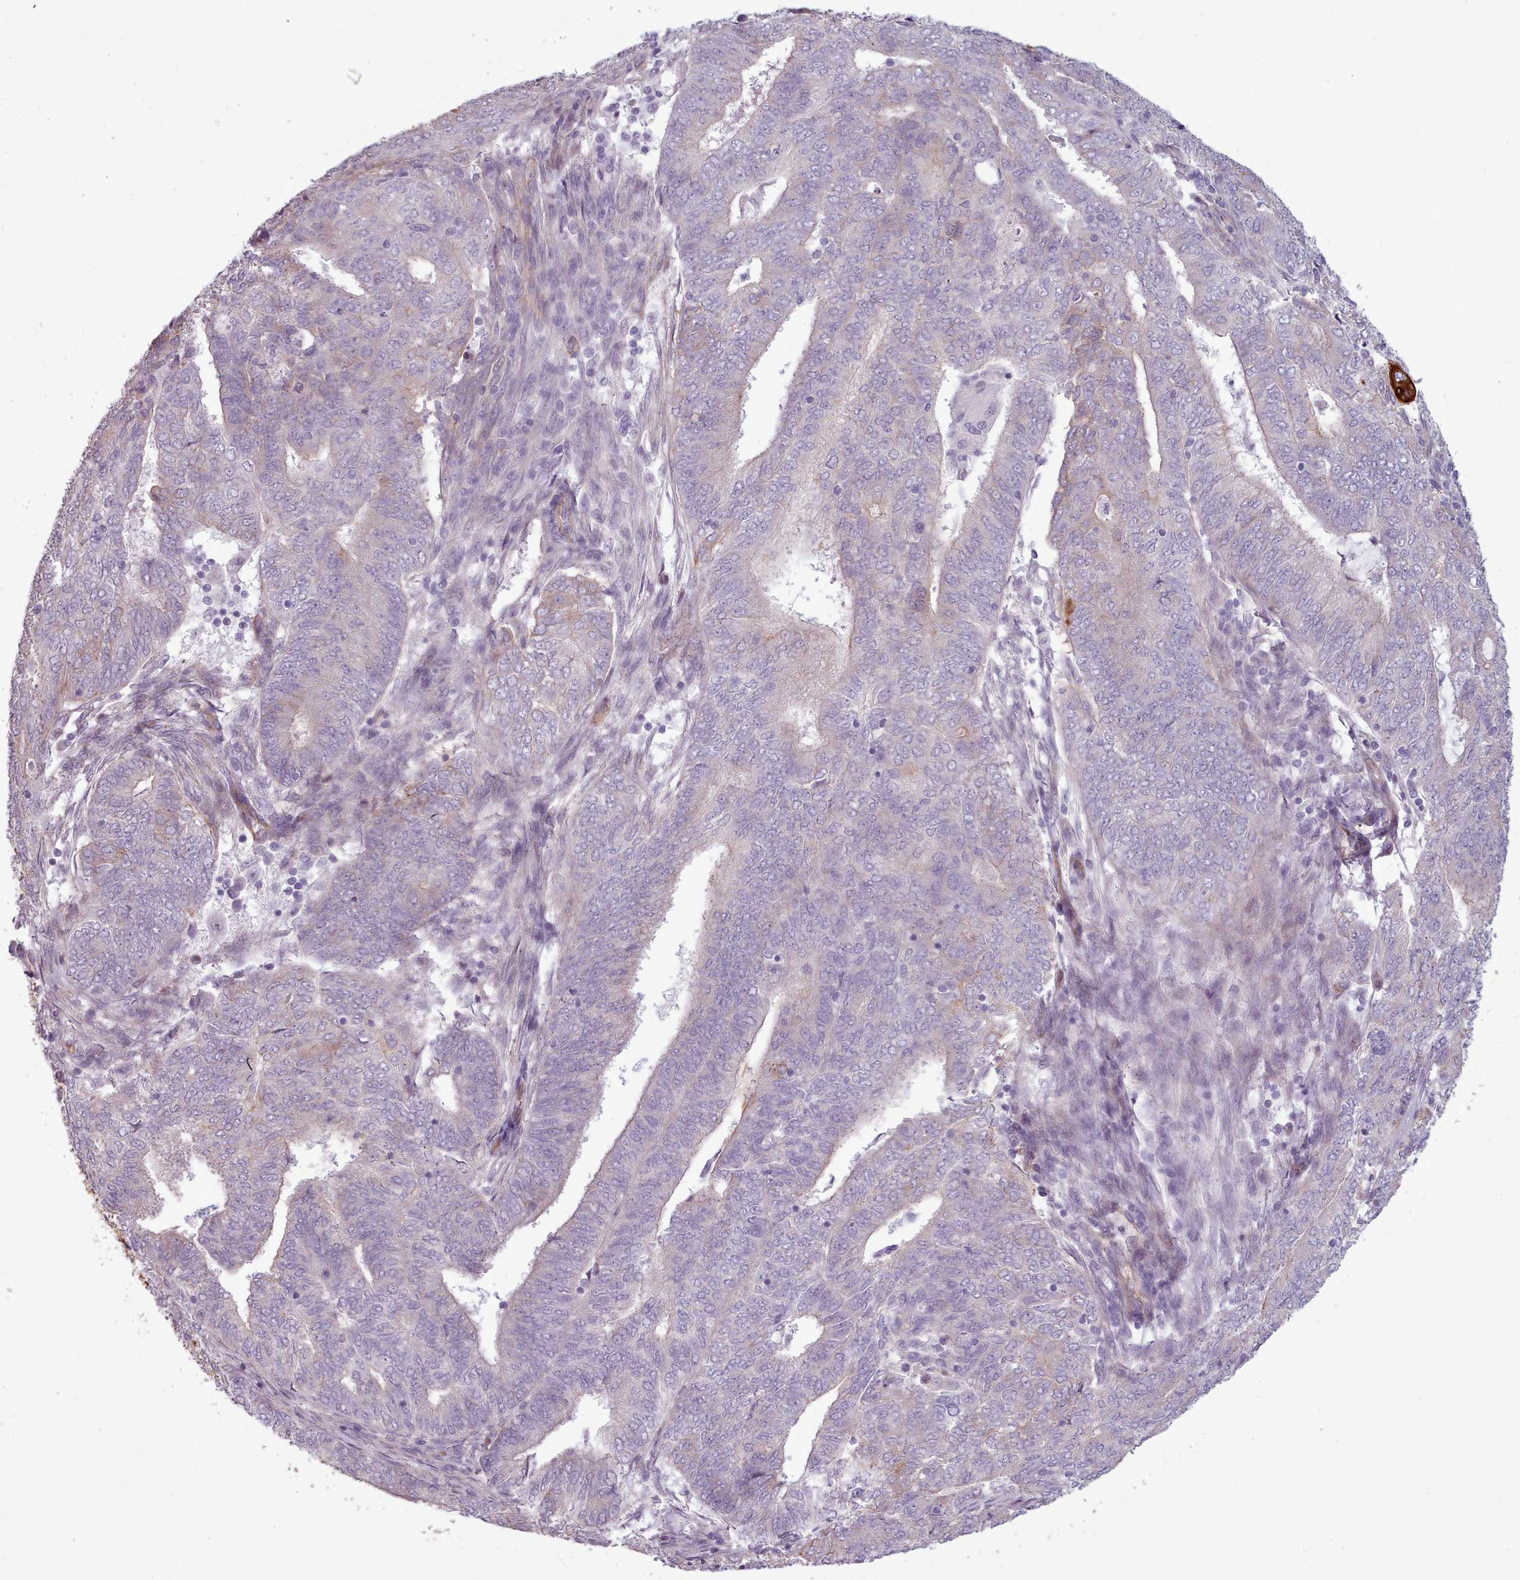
{"staining": {"intensity": "negative", "quantity": "none", "location": "none"}, "tissue": "endometrial cancer", "cell_type": "Tumor cells", "image_type": "cancer", "snomed": [{"axis": "morphology", "description": "Adenocarcinoma, NOS"}, {"axis": "topography", "description": "Endometrium"}], "caption": "Immunohistochemistry micrograph of neoplastic tissue: human endometrial adenocarcinoma stained with DAB demonstrates no significant protein staining in tumor cells.", "gene": "PLD4", "patient": {"sex": "female", "age": 62}}